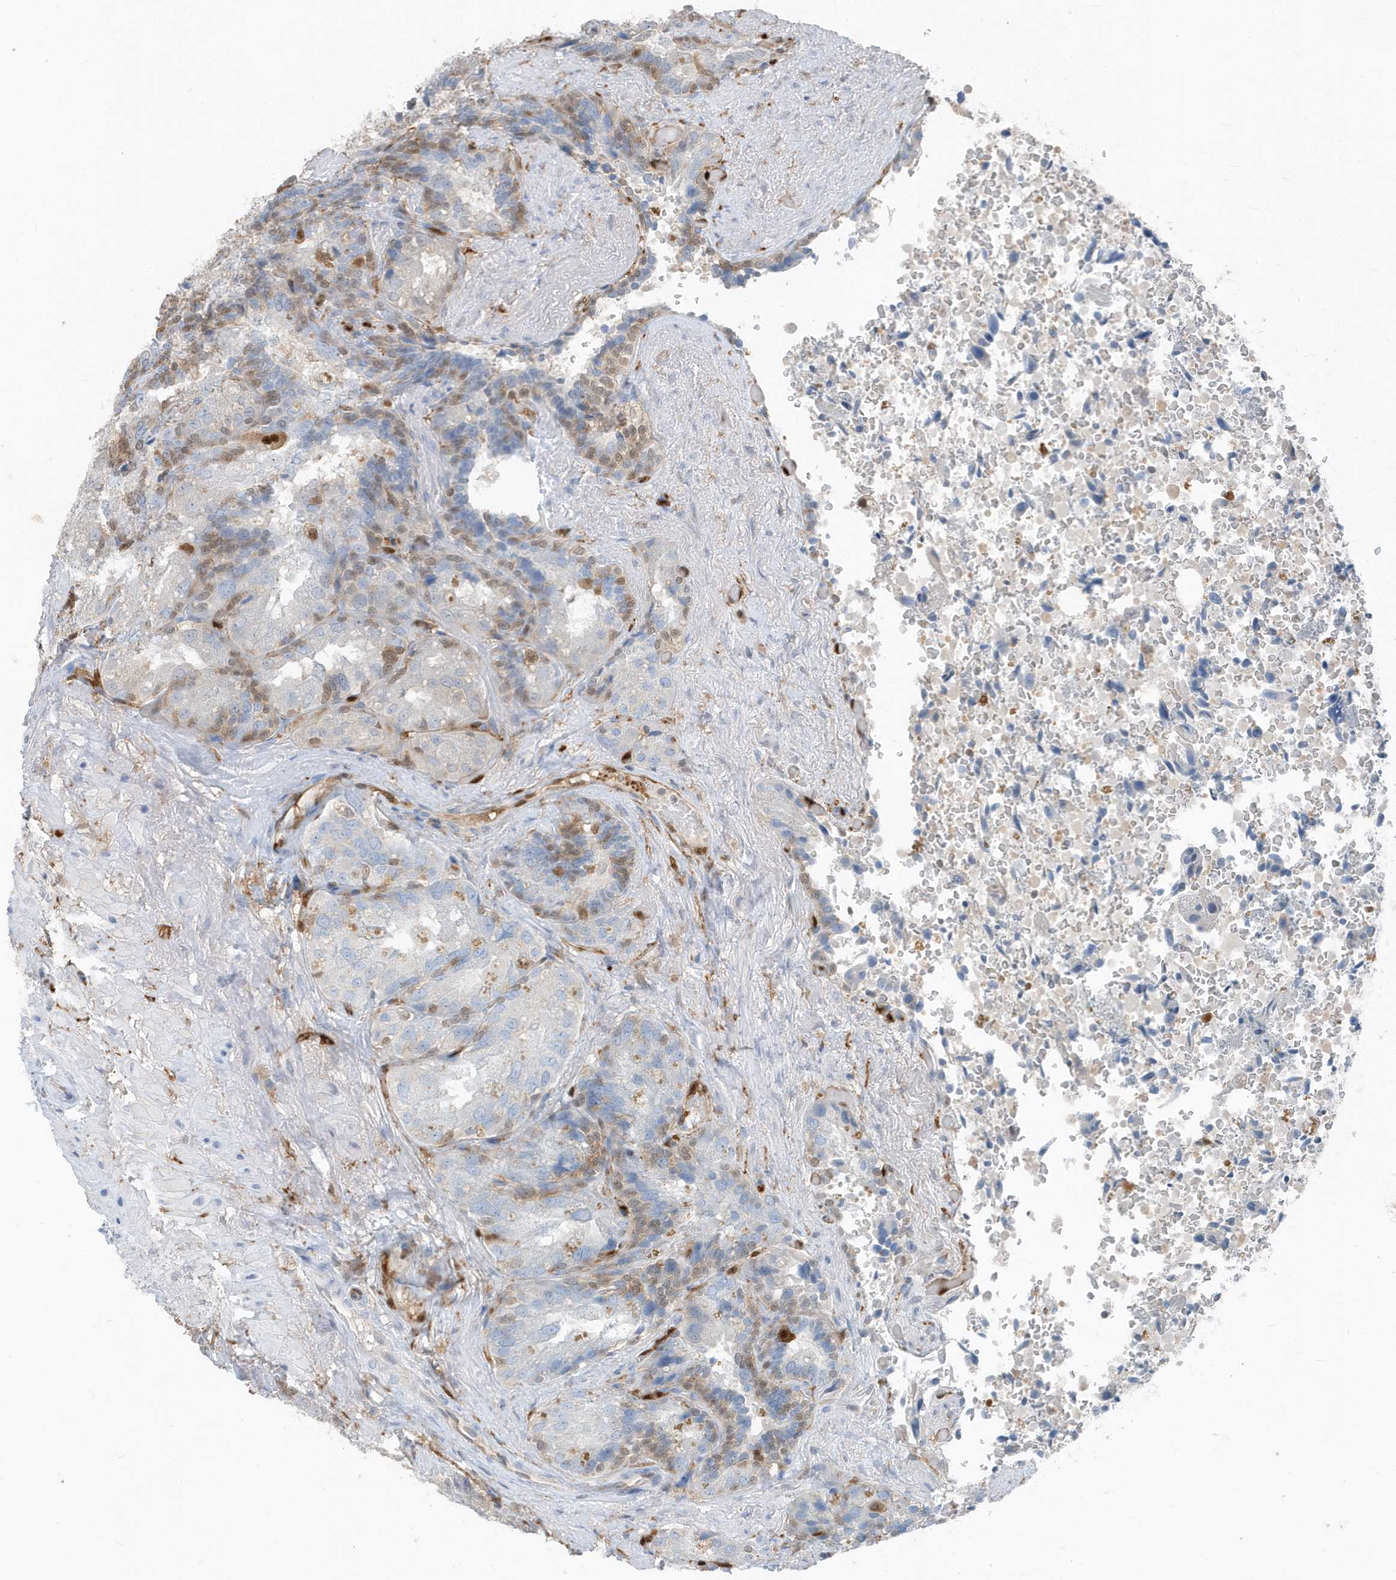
{"staining": {"intensity": "moderate", "quantity": "25%-75%", "location": "nuclear"}, "tissue": "seminal vesicle", "cell_type": "Glandular cells", "image_type": "normal", "snomed": [{"axis": "morphology", "description": "Normal tissue, NOS"}, {"axis": "topography", "description": "Seminal veicle"}, {"axis": "topography", "description": "Peripheral nerve tissue"}], "caption": "The image shows staining of normal seminal vesicle, revealing moderate nuclear protein staining (brown color) within glandular cells.", "gene": "NCOA7", "patient": {"sex": "male", "age": 63}}